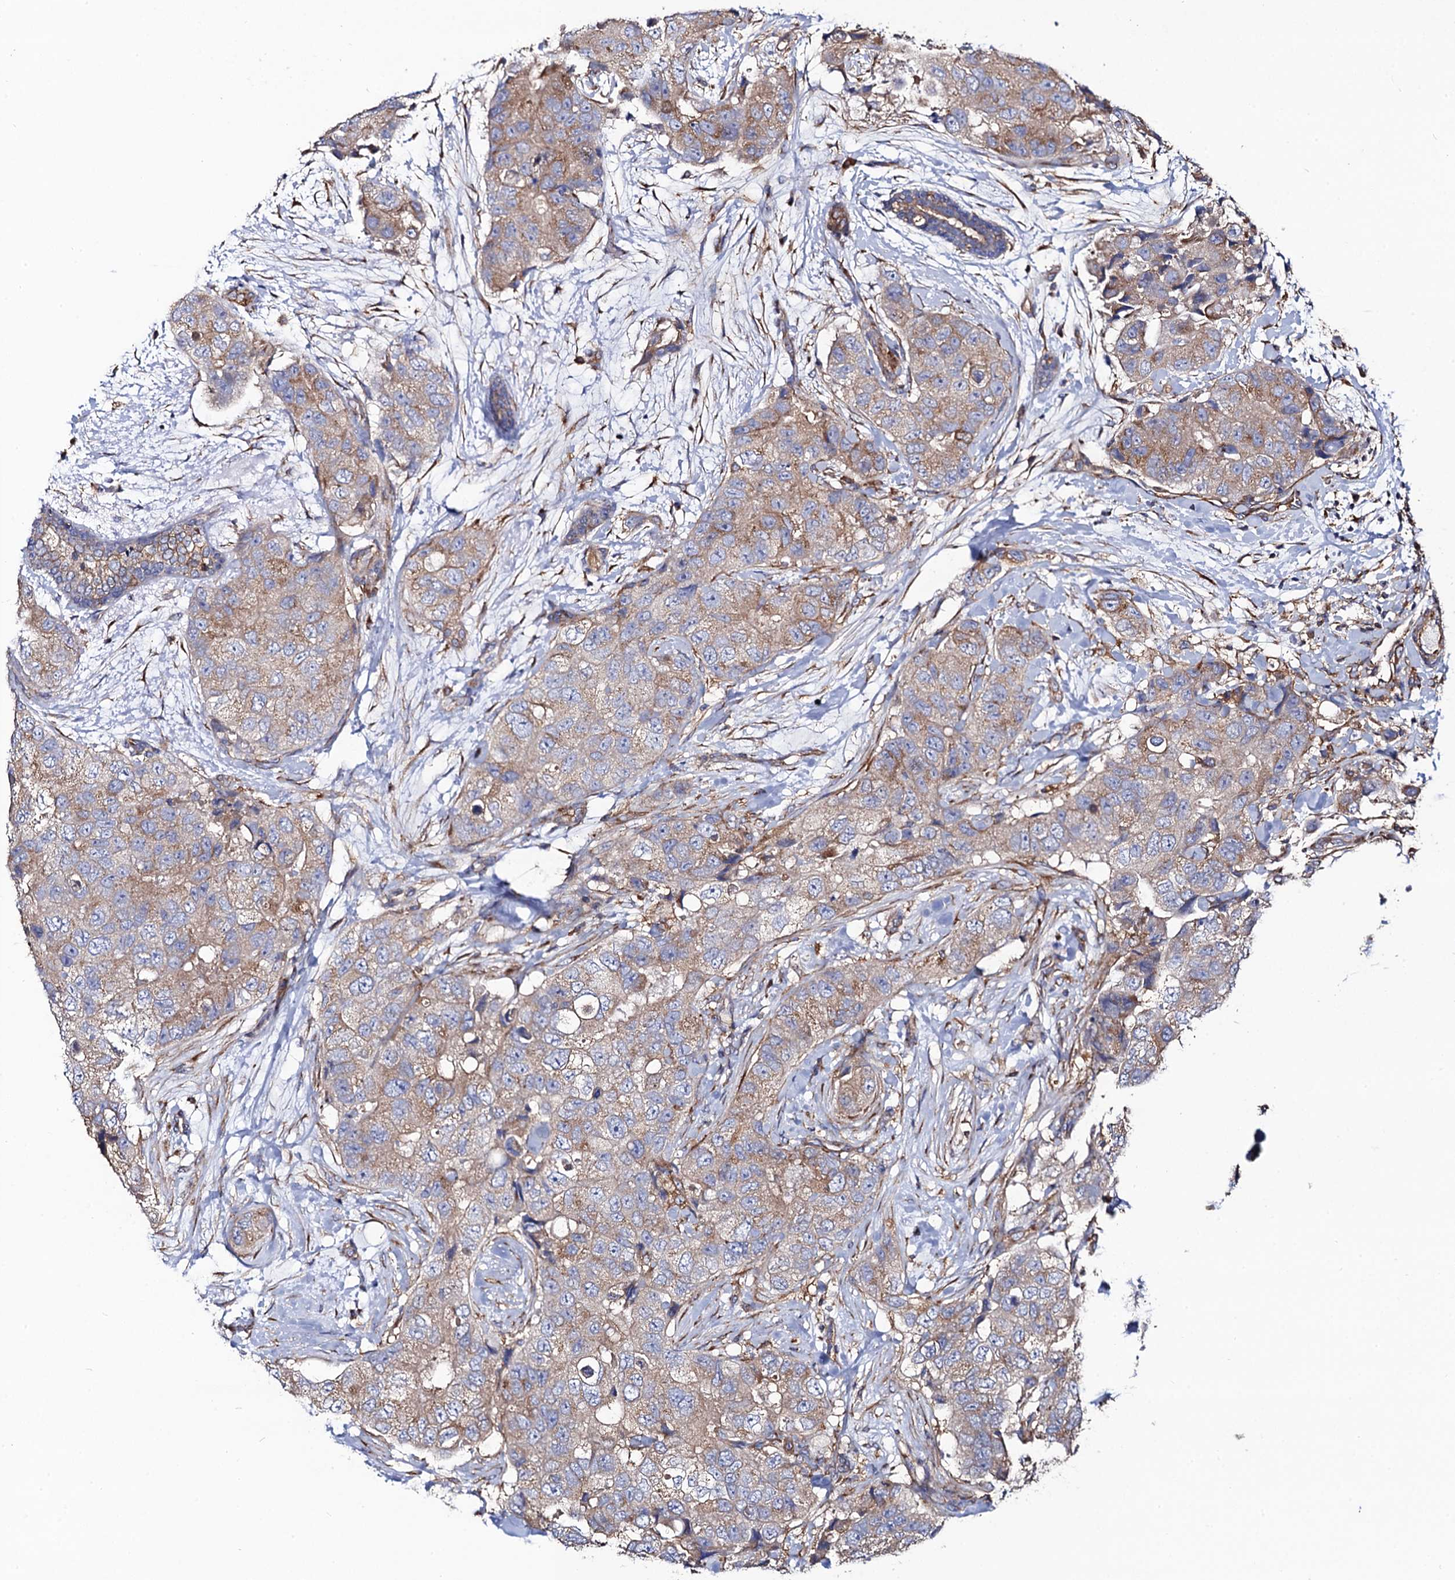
{"staining": {"intensity": "moderate", "quantity": "25%-75%", "location": "cytoplasmic/membranous"}, "tissue": "breast cancer", "cell_type": "Tumor cells", "image_type": "cancer", "snomed": [{"axis": "morphology", "description": "Duct carcinoma"}, {"axis": "topography", "description": "Breast"}], "caption": "Immunohistochemical staining of human breast cancer (invasive ductal carcinoma) reveals medium levels of moderate cytoplasmic/membranous expression in about 25%-75% of tumor cells.", "gene": "DYDC1", "patient": {"sex": "female", "age": 62}}